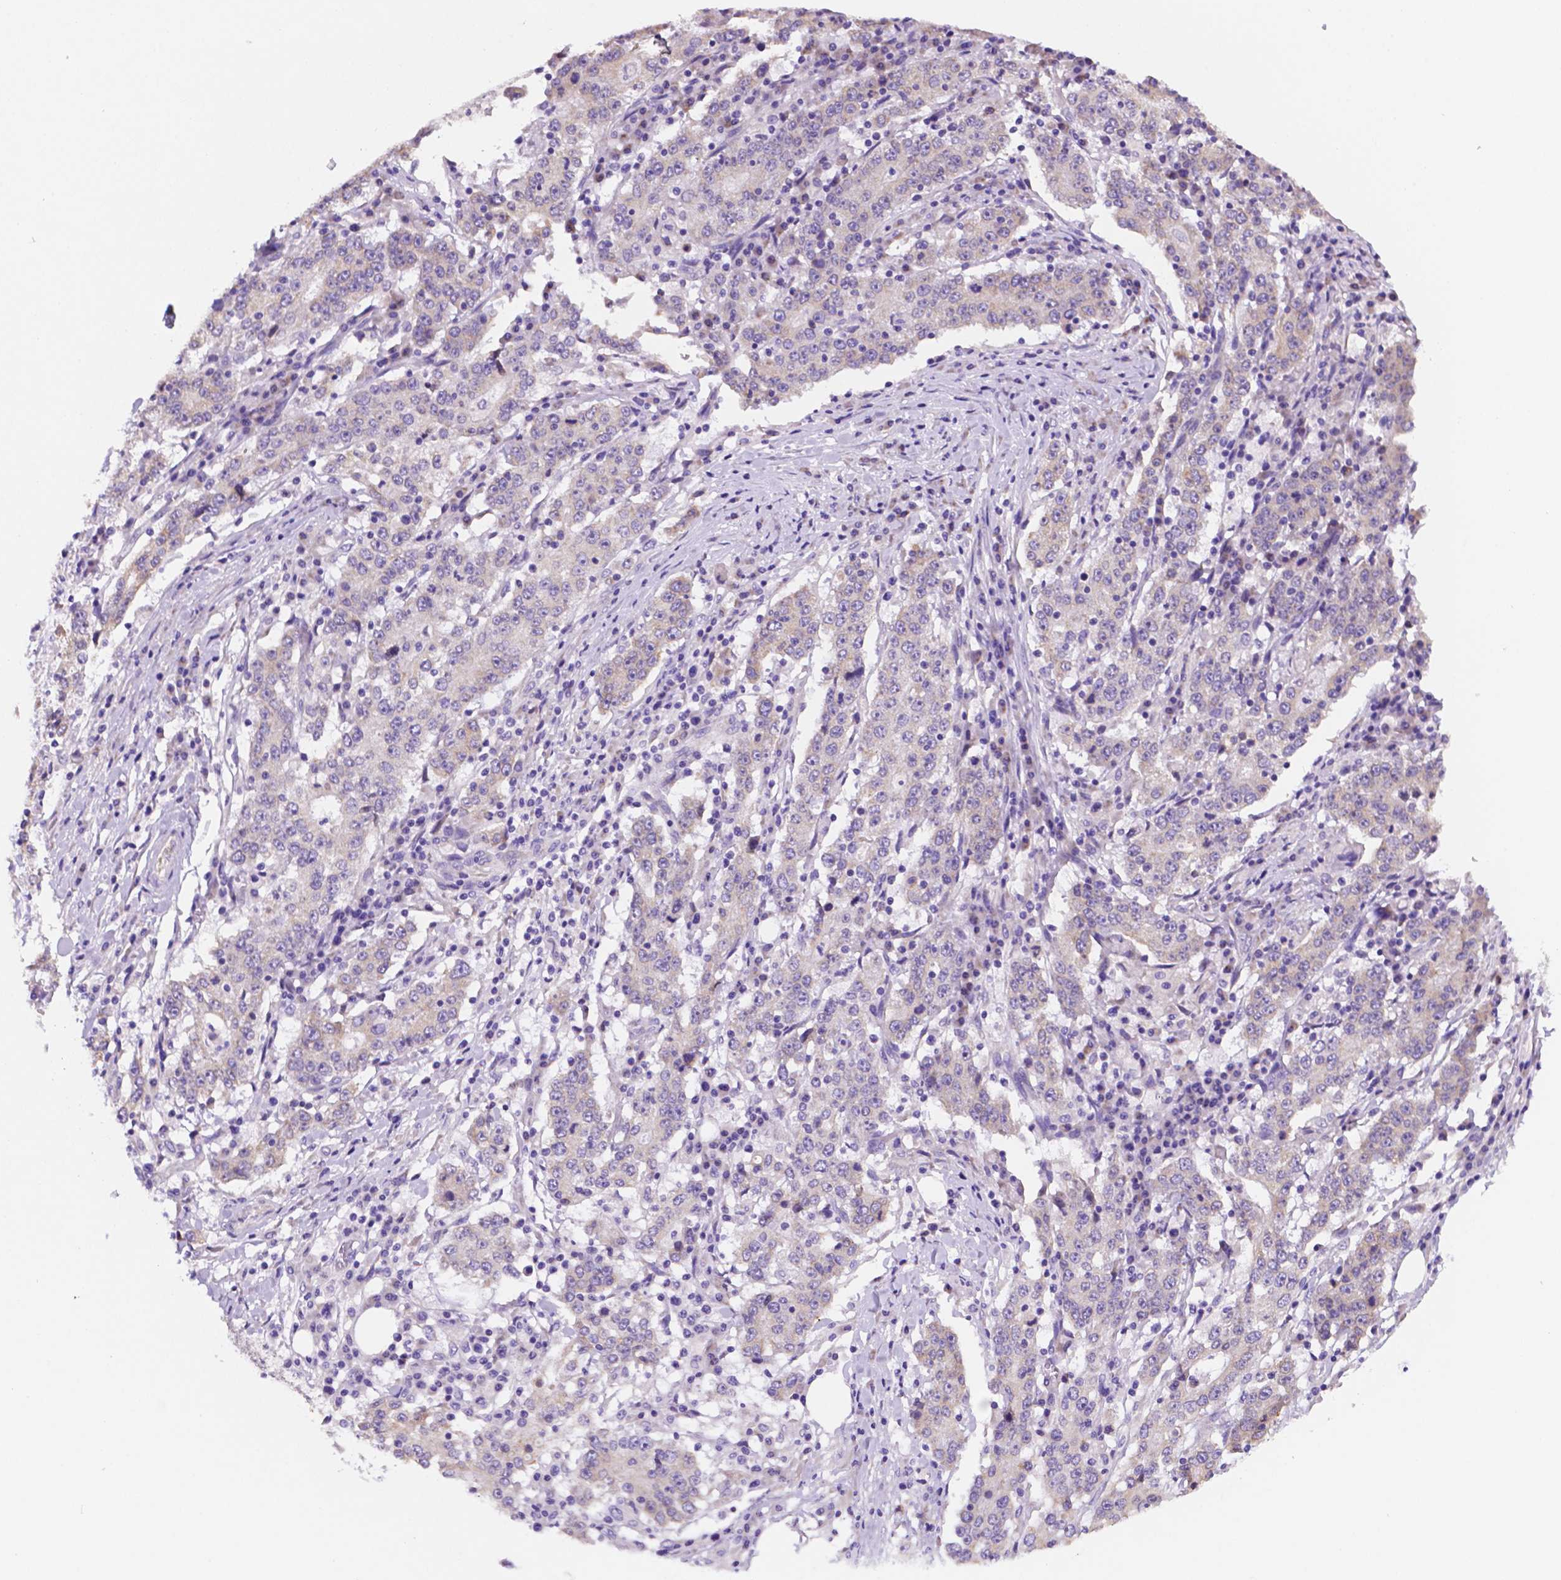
{"staining": {"intensity": "negative", "quantity": "none", "location": "none"}, "tissue": "stomach cancer", "cell_type": "Tumor cells", "image_type": "cancer", "snomed": [{"axis": "morphology", "description": "Adenocarcinoma, NOS"}, {"axis": "topography", "description": "Stomach"}], "caption": "Immunohistochemistry image of human adenocarcinoma (stomach) stained for a protein (brown), which displays no expression in tumor cells. Nuclei are stained in blue.", "gene": "CEACAM7", "patient": {"sex": "male", "age": 59}}